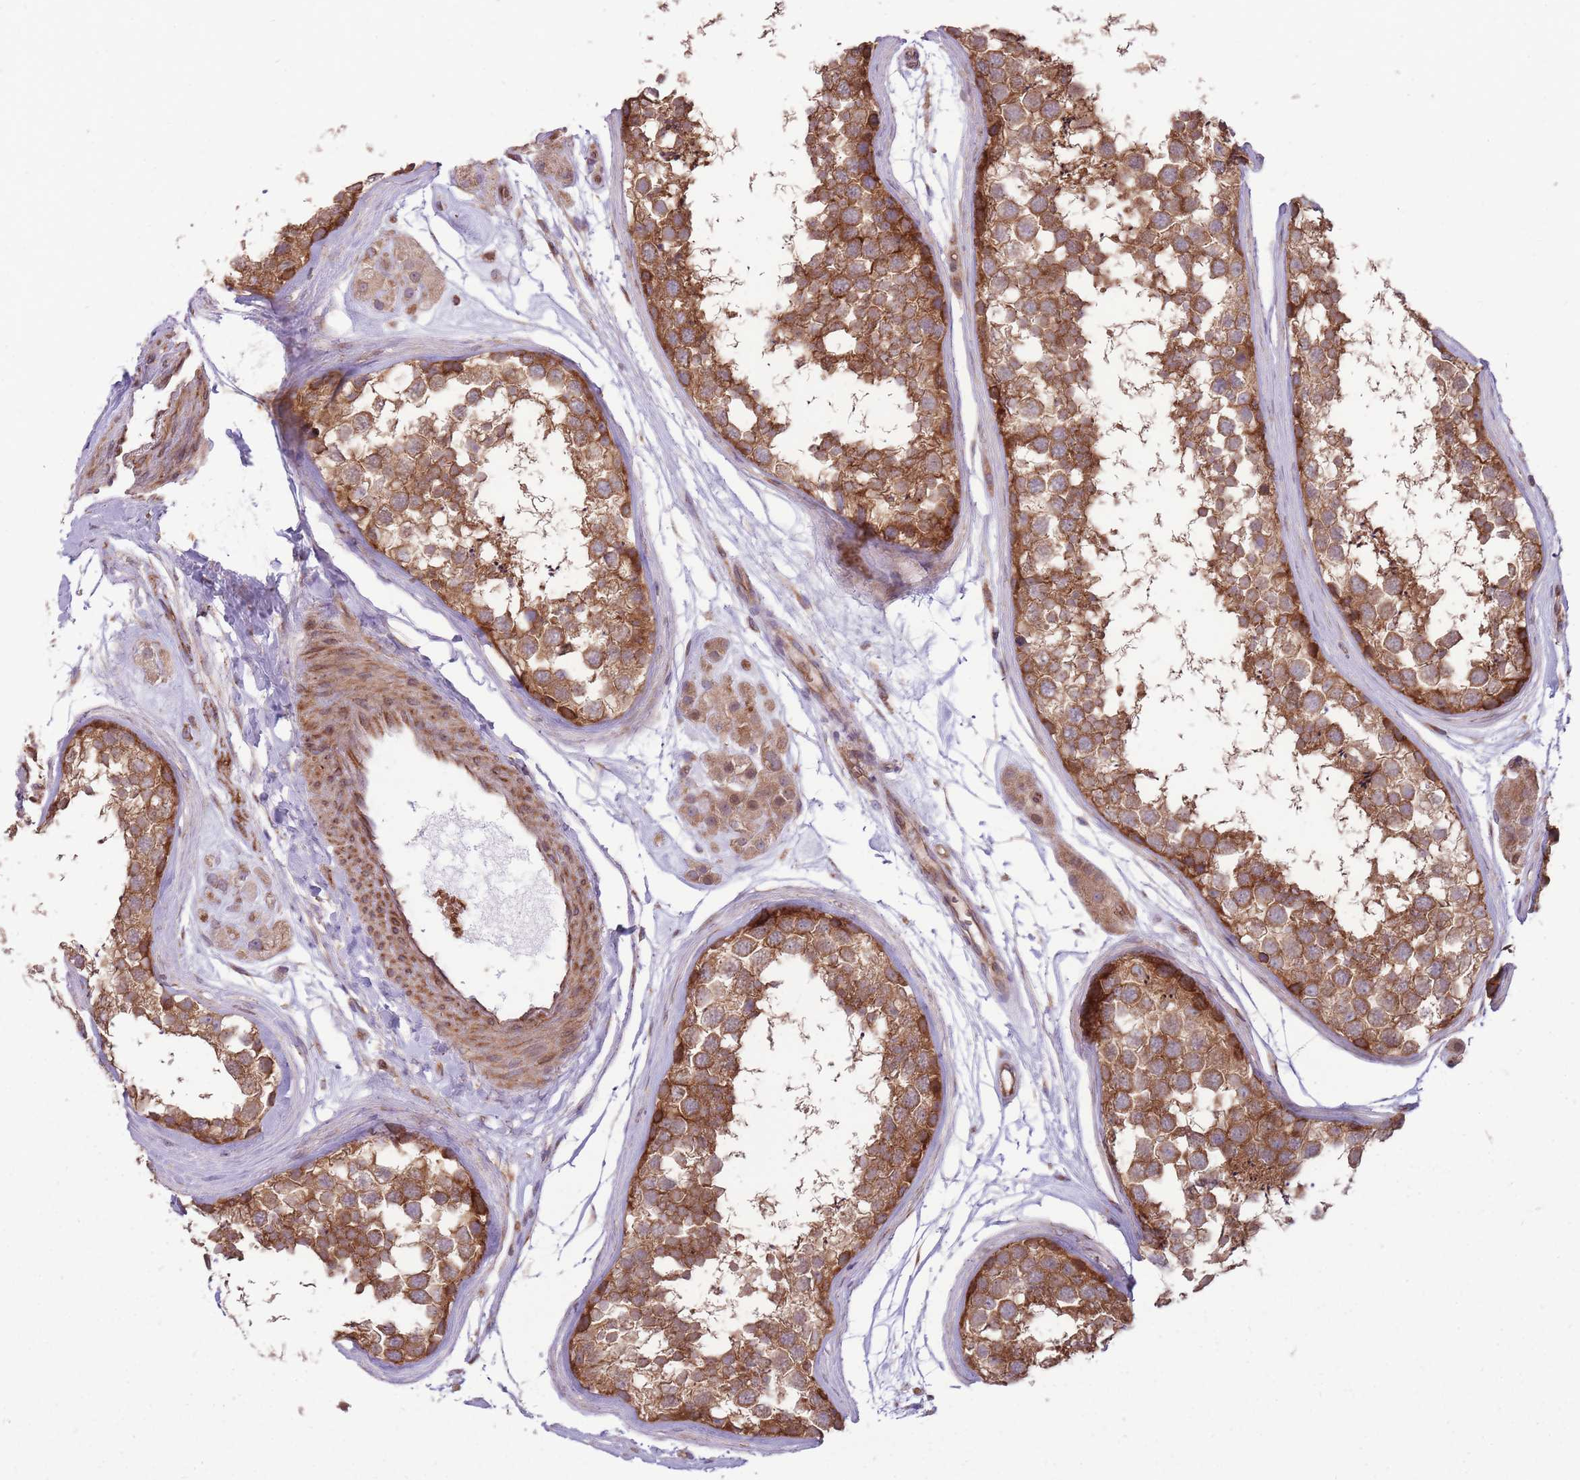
{"staining": {"intensity": "moderate", "quantity": ">75%", "location": "cytoplasmic/membranous"}, "tissue": "testis", "cell_type": "Cells in seminiferous ducts", "image_type": "normal", "snomed": [{"axis": "morphology", "description": "Normal tissue, NOS"}, {"axis": "topography", "description": "Testis"}], "caption": "This micrograph reveals immunohistochemistry (IHC) staining of normal human testis, with medium moderate cytoplasmic/membranous expression in about >75% of cells in seminiferous ducts.", "gene": "ANKRD10", "patient": {"sex": "male", "age": 56}}